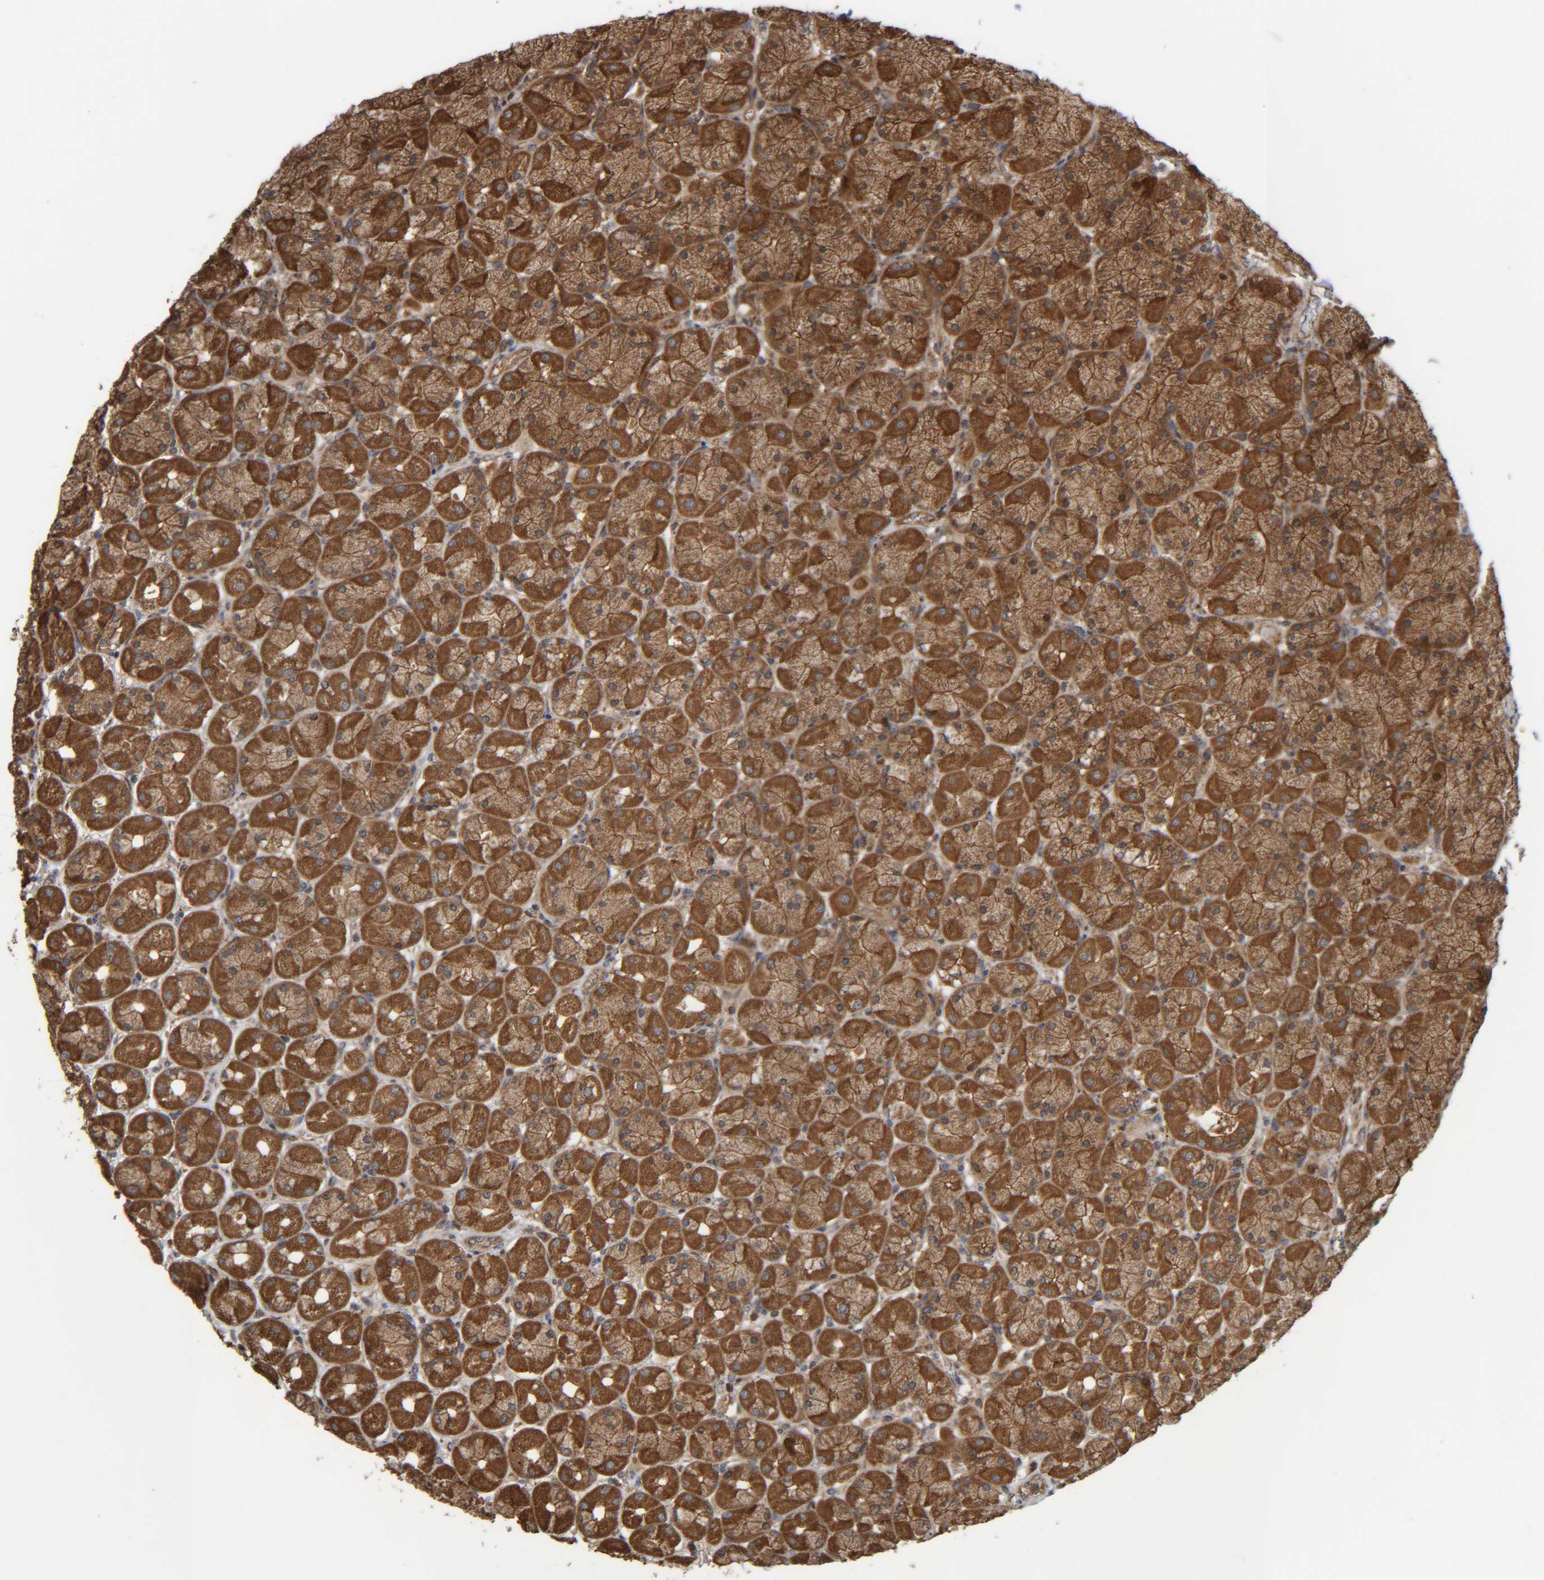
{"staining": {"intensity": "strong", "quantity": ">75%", "location": "cytoplasmic/membranous,nuclear"}, "tissue": "stomach", "cell_type": "Glandular cells", "image_type": "normal", "snomed": [{"axis": "morphology", "description": "Normal tissue, NOS"}, {"axis": "topography", "description": "Stomach, upper"}], "caption": "Glandular cells display high levels of strong cytoplasmic/membranous,nuclear staining in about >75% of cells in unremarkable human stomach. (Stains: DAB in brown, nuclei in blue, Microscopy: brightfield microscopy at high magnification).", "gene": "CCDC57", "patient": {"sex": "female", "age": 56}}